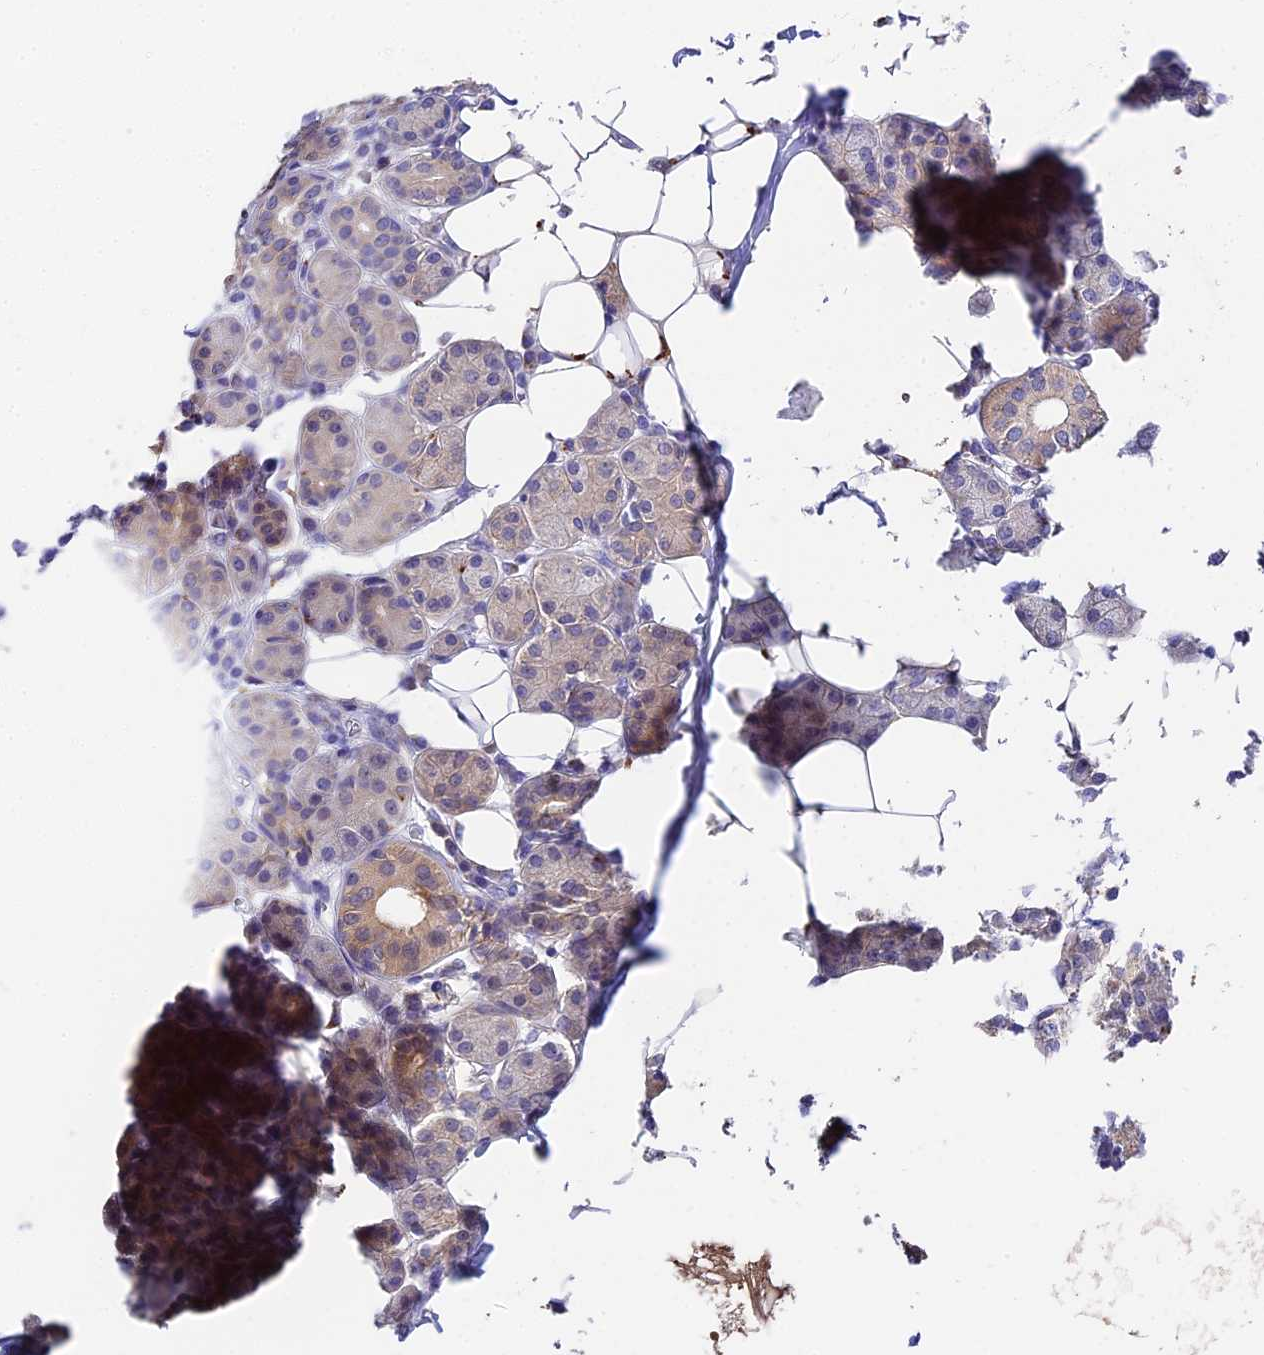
{"staining": {"intensity": "moderate", "quantity": "25%-75%", "location": "cytoplasmic/membranous"}, "tissue": "salivary gland", "cell_type": "Glandular cells", "image_type": "normal", "snomed": [{"axis": "morphology", "description": "Normal tissue, NOS"}, {"axis": "topography", "description": "Salivary gland"}], "caption": "Immunohistochemistry image of benign salivary gland stained for a protein (brown), which demonstrates medium levels of moderate cytoplasmic/membranous positivity in about 25%-75% of glandular cells.", "gene": "LYPD6", "patient": {"sex": "female", "age": 33}}